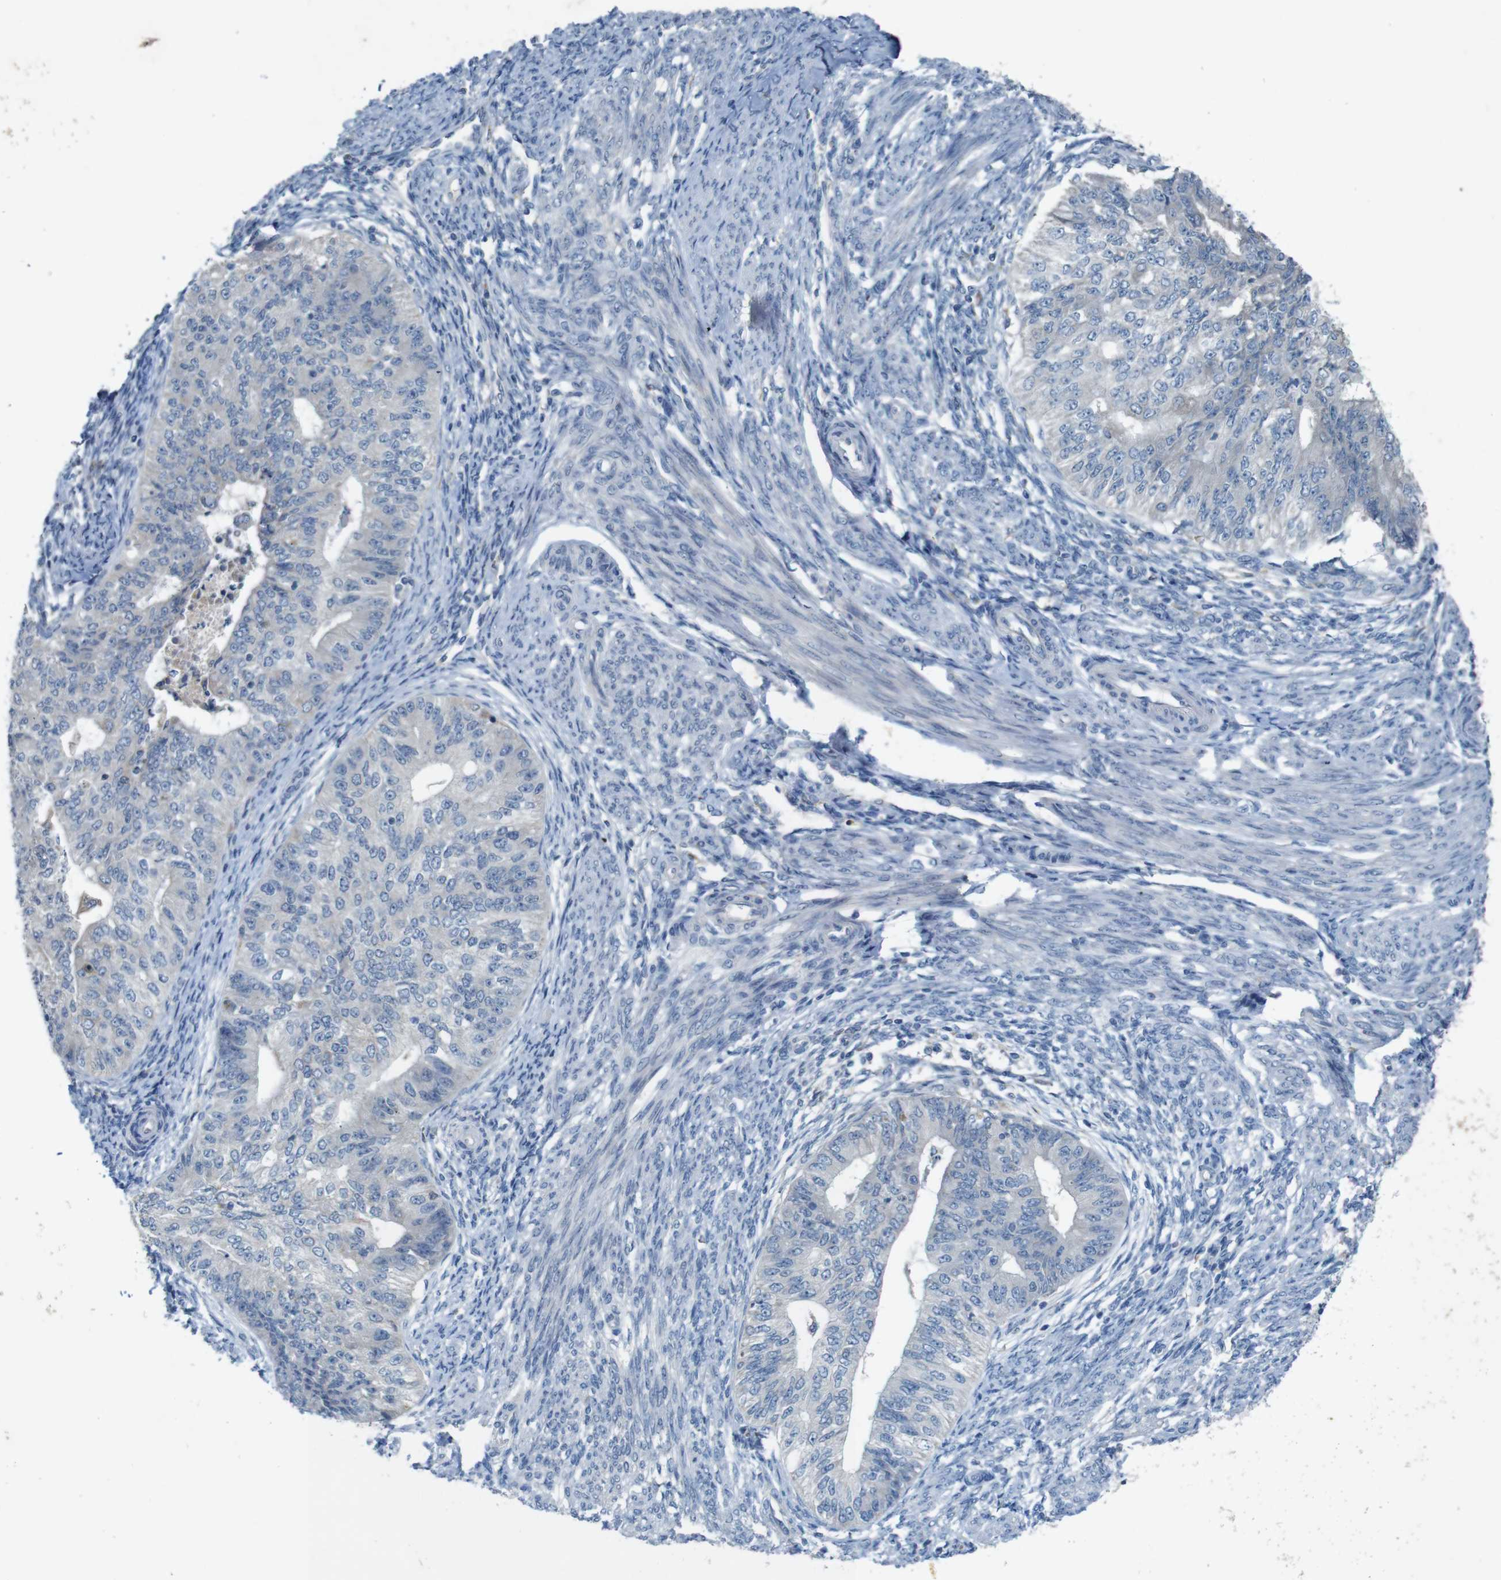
{"staining": {"intensity": "negative", "quantity": "none", "location": "none"}, "tissue": "endometrial cancer", "cell_type": "Tumor cells", "image_type": "cancer", "snomed": [{"axis": "morphology", "description": "Adenocarcinoma, NOS"}, {"axis": "topography", "description": "Endometrium"}], "caption": "IHC of human adenocarcinoma (endometrial) reveals no expression in tumor cells. Brightfield microscopy of immunohistochemistry stained with DAB (brown) and hematoxylin (blue), captured at high magnification.", "gene": "MOGAT3", "patient": {"sex": "female", "age": 32}}